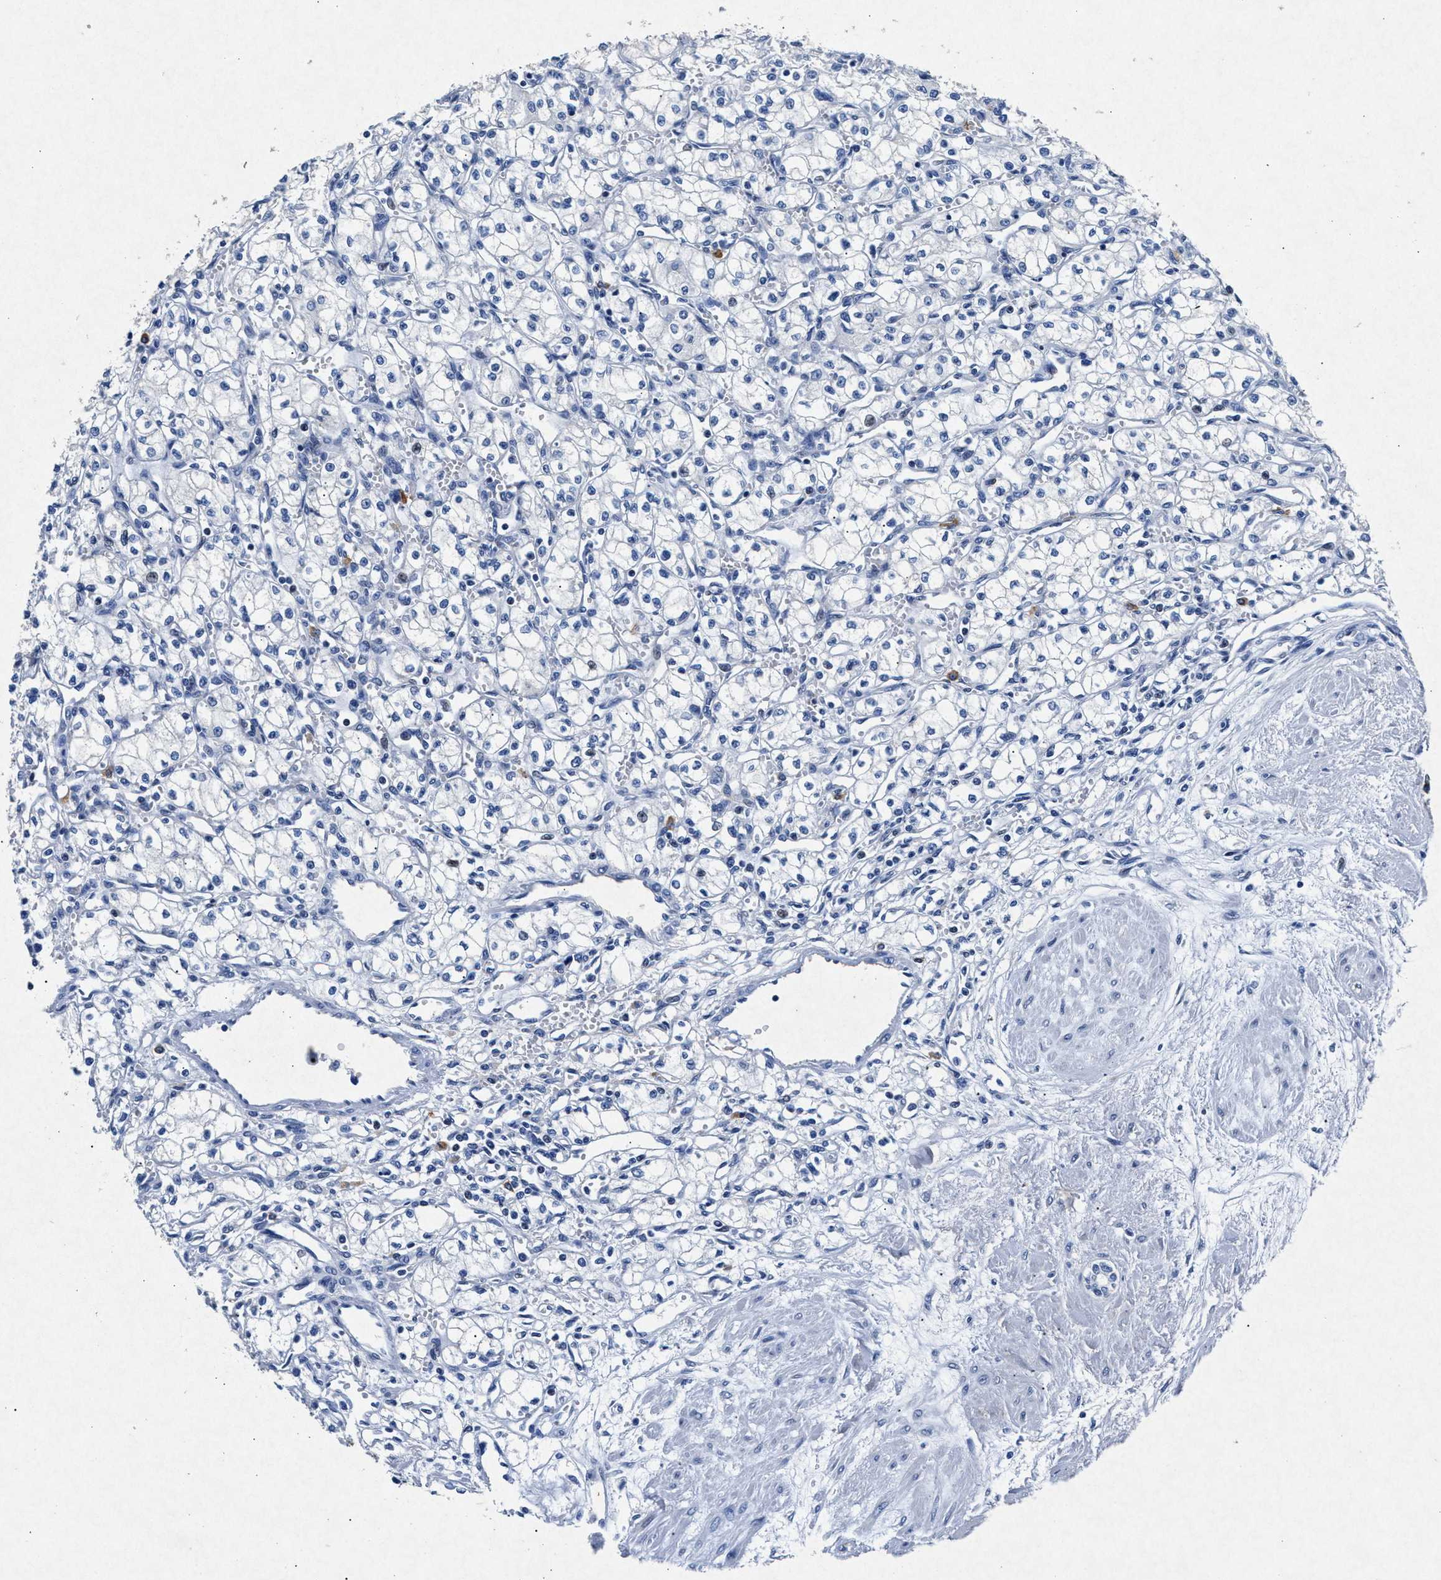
{"staining": {"intensity": "negative", "quantity": "none", "location": "none"}, "tissue": "renal cancer", "cell_type": "Tumor cells", "image_type": "cancer", "snomed": [{"axis": "morphology", "description": "Normal tissue, NOS"}, {"axis": "morphology", "description": "Adenocarcinoma, NOS"}, {"axis": "topography", "description": "Kidney"}], "caption": "Immunohistochemistry (IHC) micrograph of neoplastic tissue: human adenocarcinoma (renal) stained with DAB shows no significant protein expression in tumor cells.", "gene": "MAP6", "patient": {"sex": "male", "age": 59}}